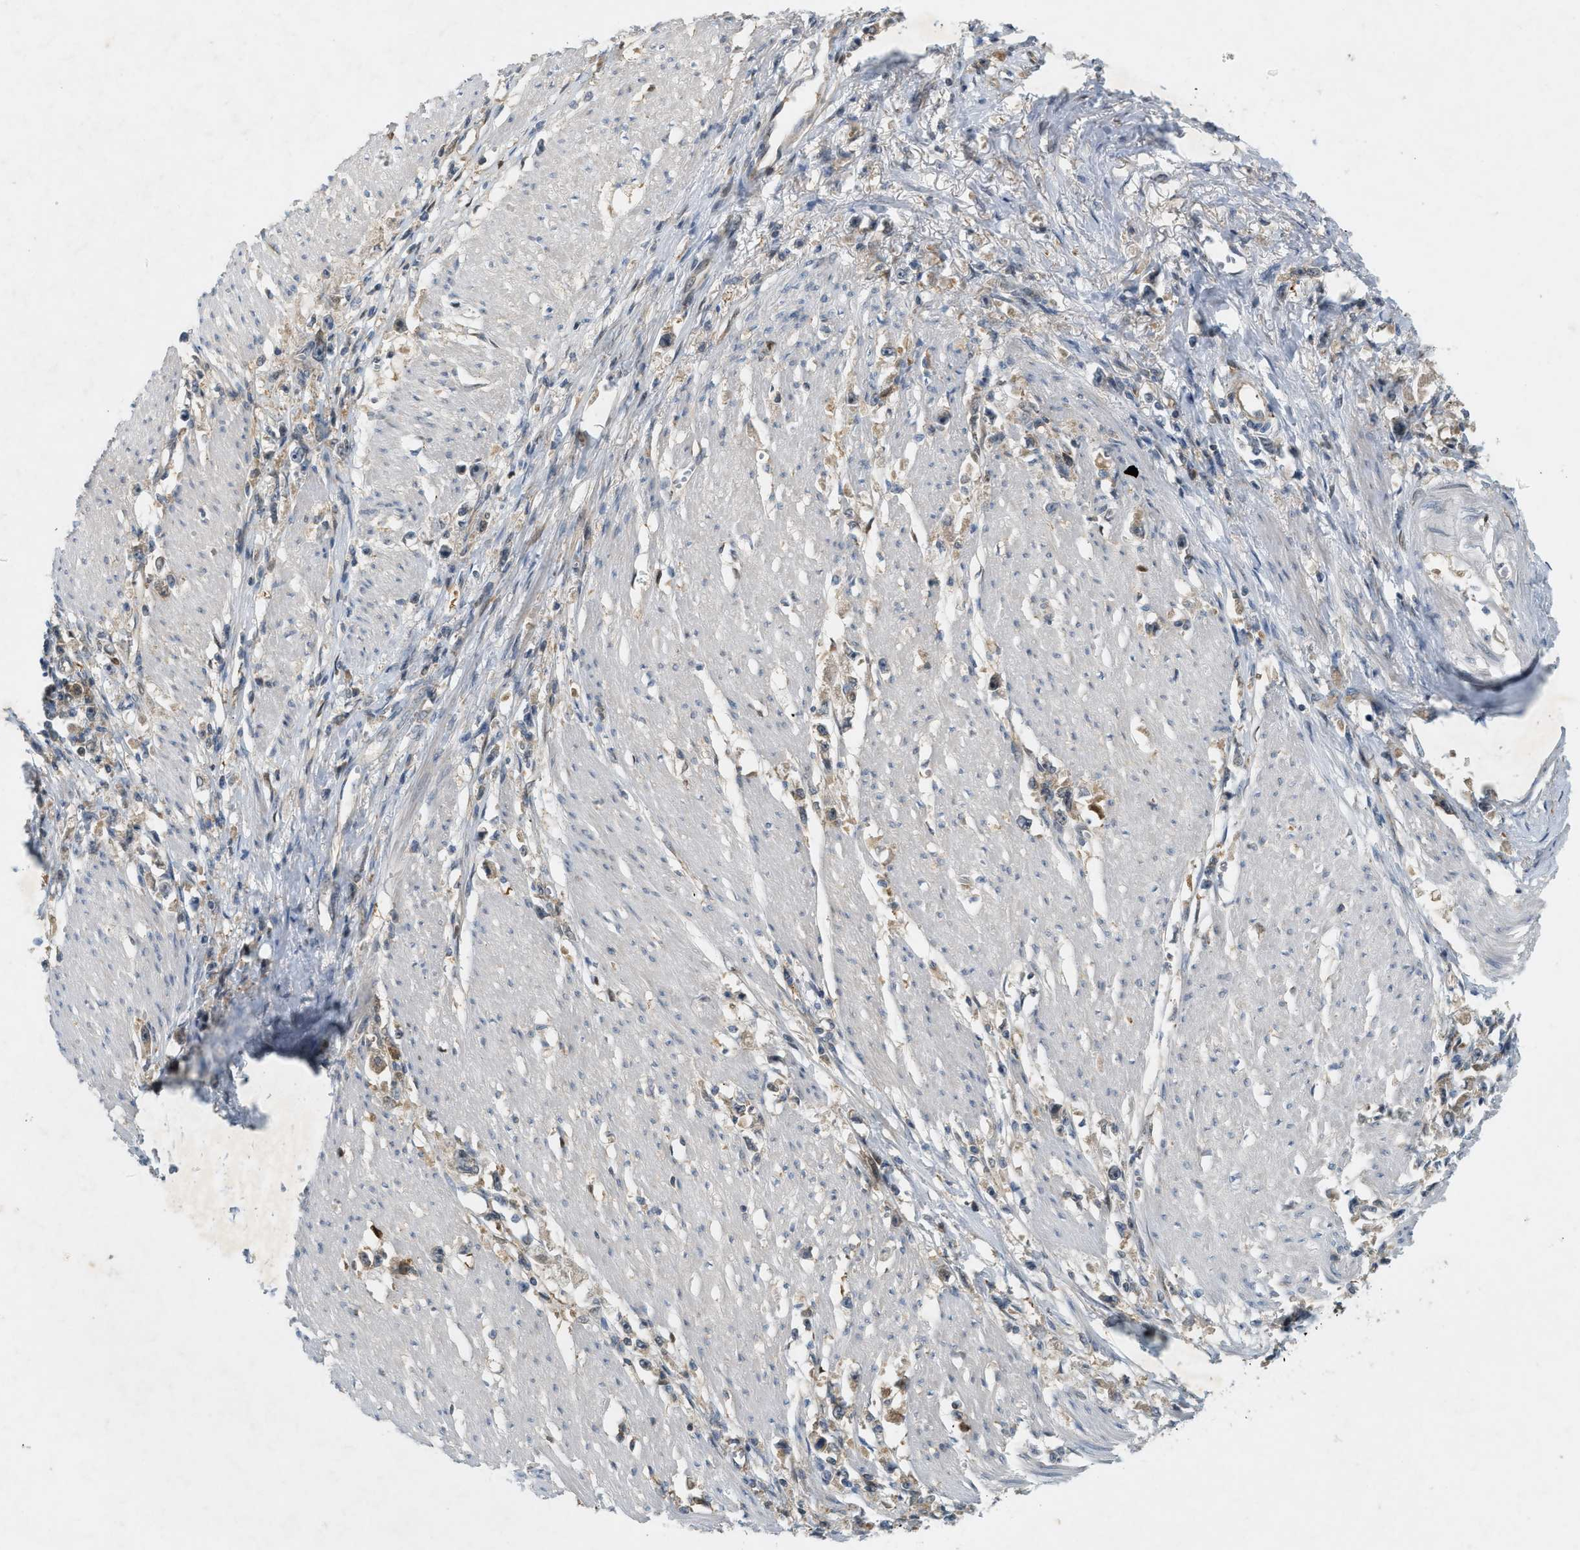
{"staining": {"intensity": "weak", "quantity": ">75%", "location": "cytoplasmic/membranous"}, "tissue": "stomach cancer", "cell_type": "Tumor cells", "image_type": "cancer", "snomed": [{"axis": "morphology", "description": "Adenocarcinoma, NOS"}, {"axis": "topography", "description": "Stomach"}], "caption": "Immunohistochemical staining of stomach adenocarcinoma reveals low levels of weak cytoplasmic/membranous expression in about >75% of tumor cells. The staining was performed using DAB, with brown indicating positive protein expression. Nuclei are stained blue with hematoxylin.", "gene": "PDCL3", "patient": {"sex": "female", "age": 59}}